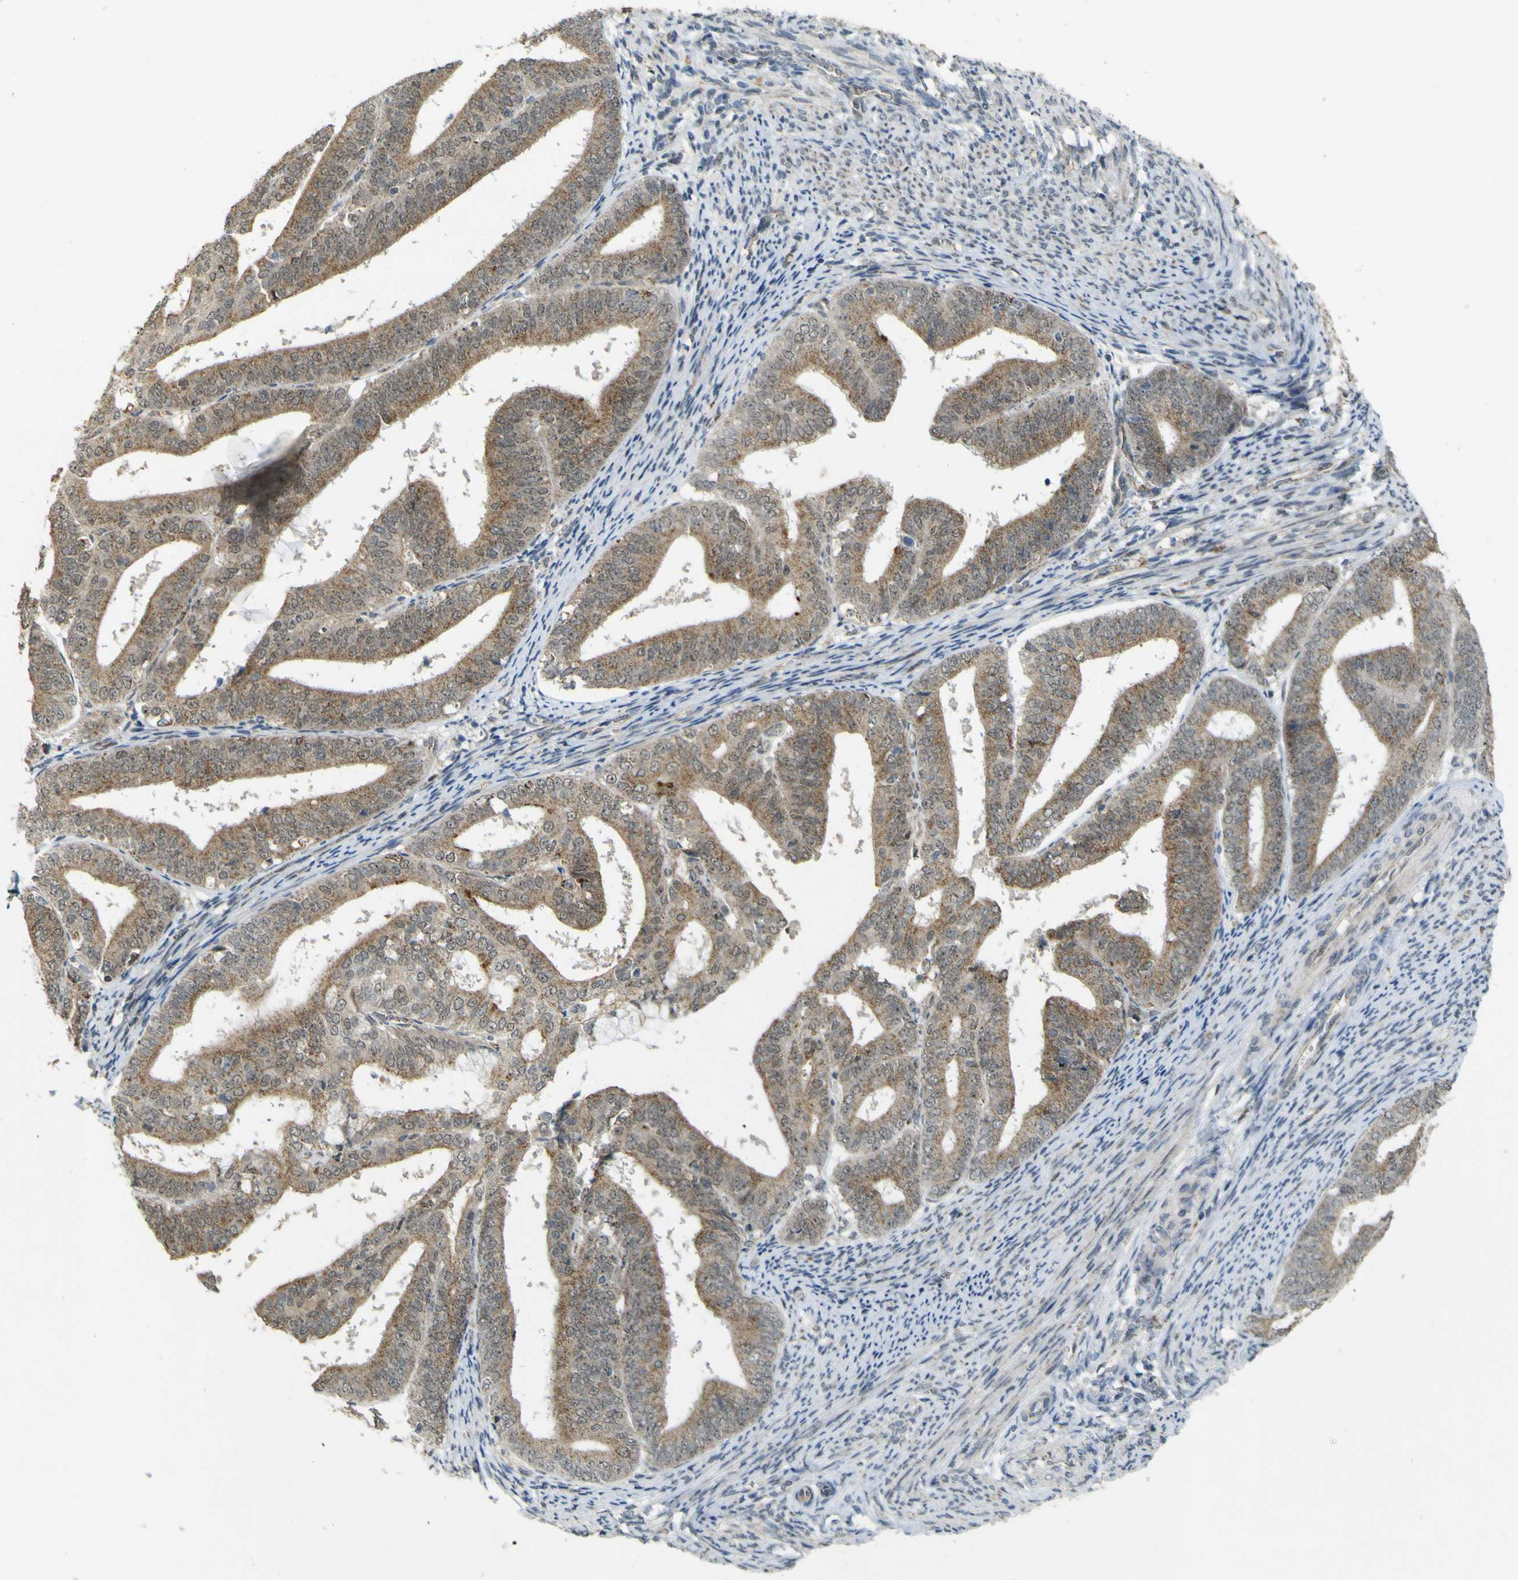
{"staining": {"intensity": "moderate", "quantity": ">75%", "location": "cytoplasmic/membranous"}, "tissue": "endometrial cancer", "cell_type": "Tumor cells", "image_type": "cancer", "snomed": [{"axis": "morphology", "description": "Adenocarcinoma, NOS"}, {"axis": "topography", "description": "Endometrium"}], "caption": "An immunohistochemistry micrograph of neoplastic tissue is shown. Protein staining in brown labels moderate cytoplasmic/membranous positivity in adenocarcinoma (endometrial) within tumor cells. The staining was performed using DAB to visualize the protein expression in brown, while the nuclei were stained in blue with hematoxylin (Magnification: 20x).", "gene": "ACBD5", "patient": {"sex": "female", "age": 63}}